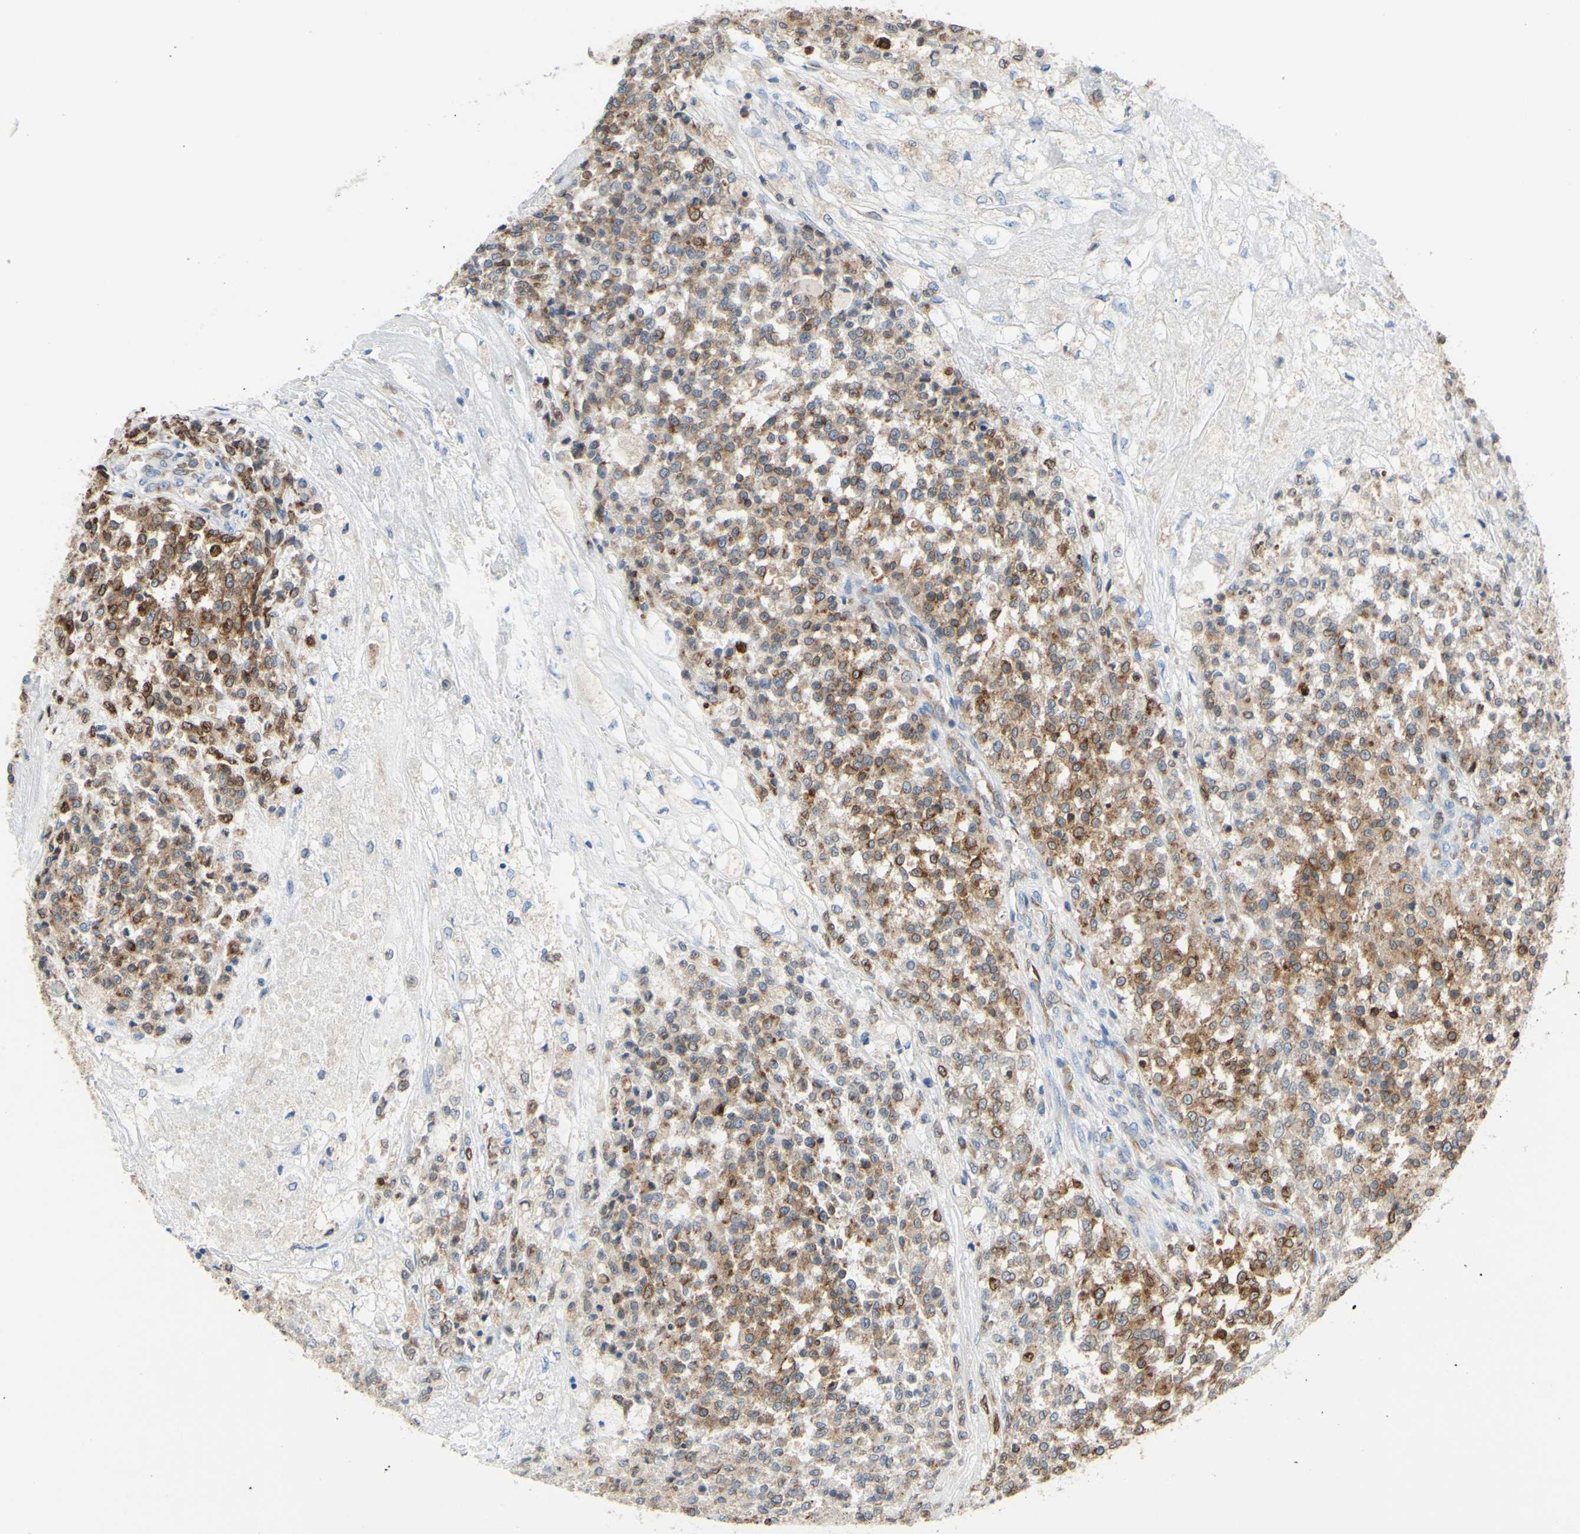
{"staining": {"intensity": "moderate", "quantity": ">75%", "location": "cytoplasmic/membranous"}, "tissue": "testis cancer", "cell_type": "Tumor cells", "image_type": "cancer", "snomed": [{"axis": "morphology", "description": "Seminoma, NOS"}, {"axis": "topography", "description": "Testis"}], "caption": "Testis cancer (seminoma) stained with DAB (3,3'-diaminobenzidine) IHC reveals medium levels of moderate cytoplasmic/membranous staining in about >75% of tumor cells.", "gene": "MGST2", "patient": {"sex": "male", "age": 59}}